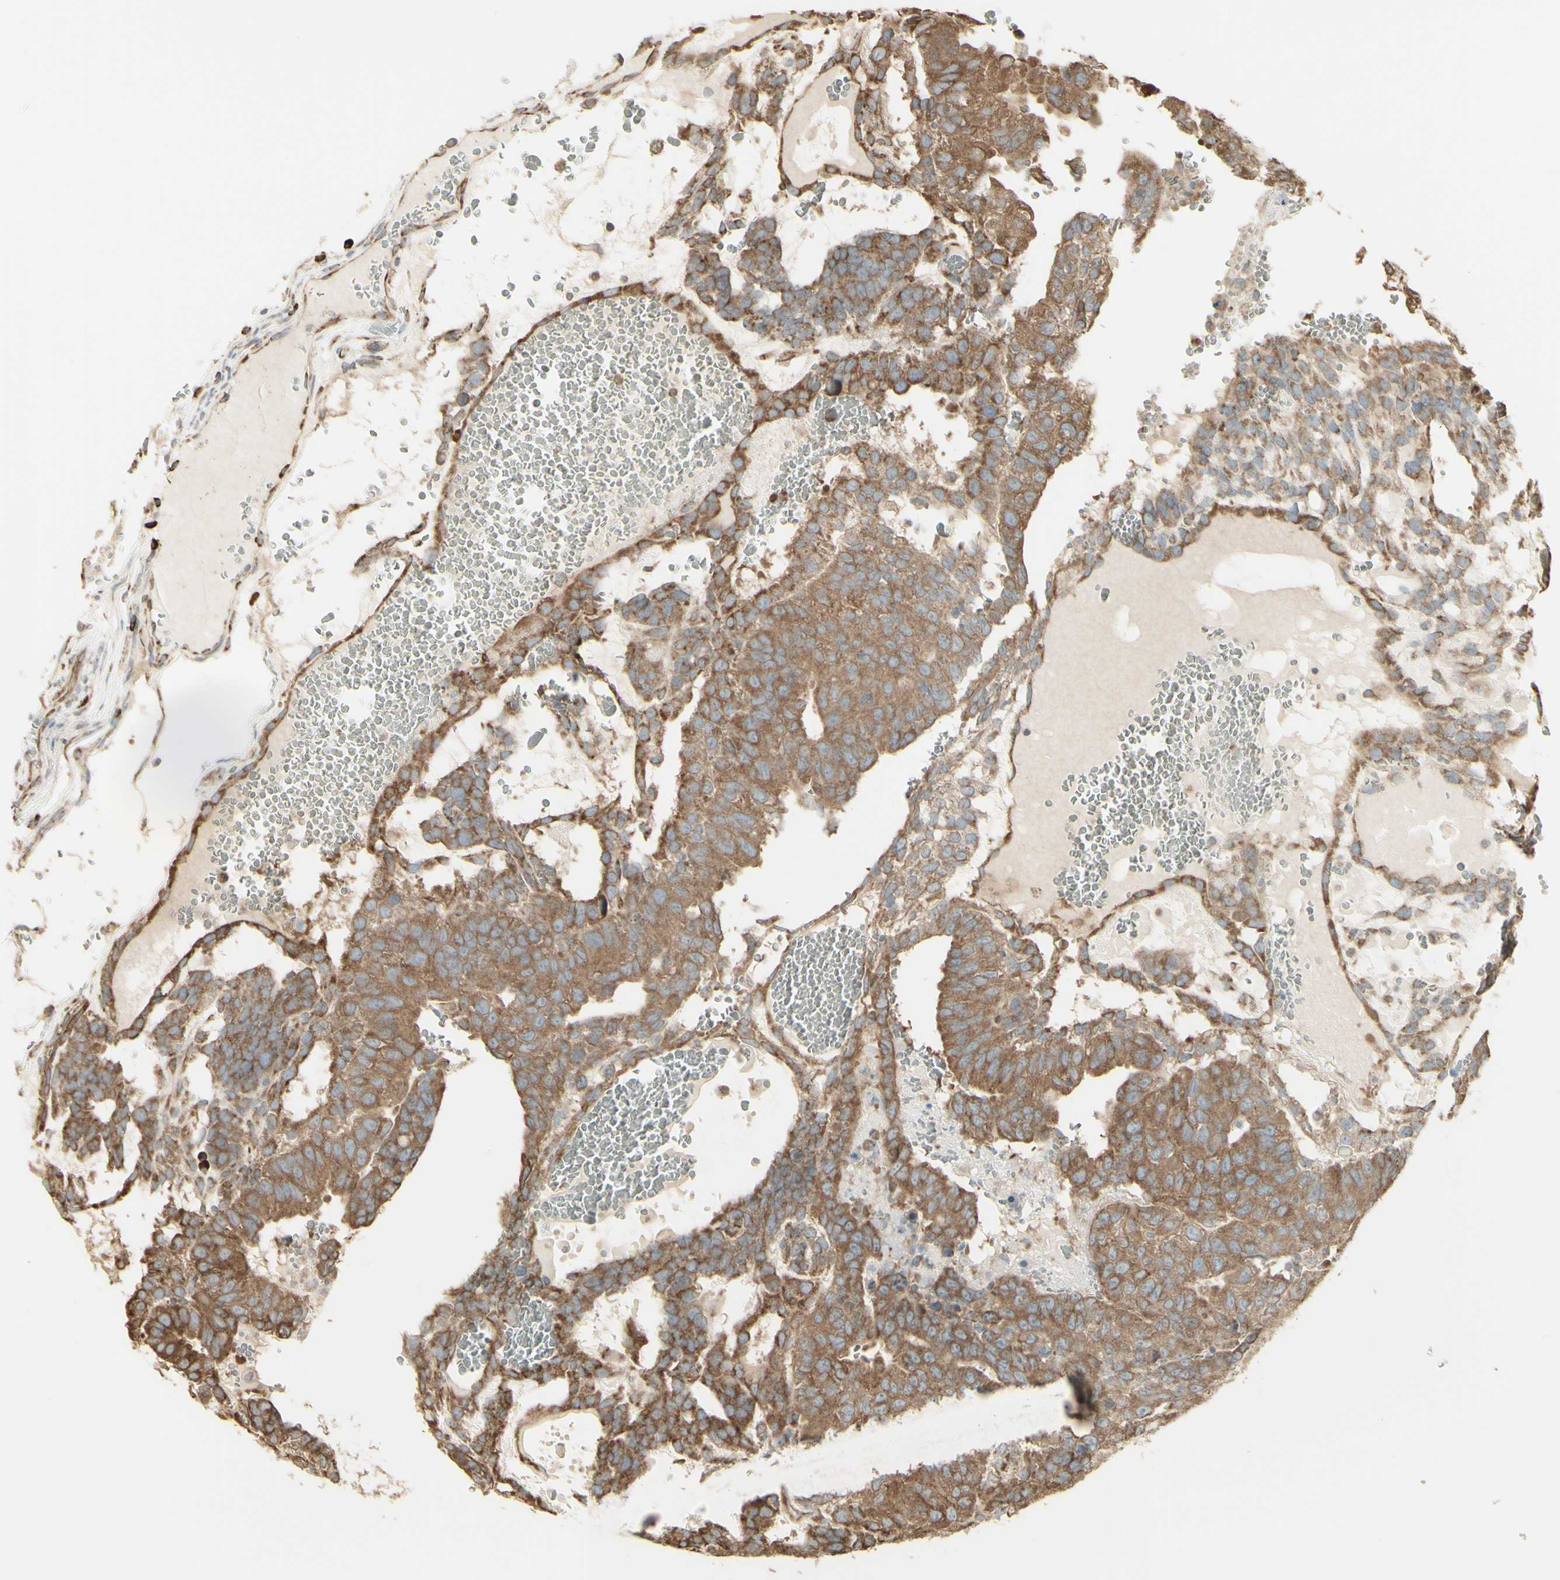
{"staining": {"intensity": "moderate", "quantity": ">75%", "location": "cytoplasmic/membranous"}, "tissue": "testis cancer", "cell_type": "Tumor cells", "image_type": "cancer", "snomed": [{"axis": "morphology", "description": "Seminoma, NOS"}, {"axis": "morphology", "description": "Carcinoma, Embryonal, NOS"}, {"axis": "topography", "description": "Testis"}], "caption": "Moderate cytoplasmic/membranous staining is present in approximately >75% of tumor cells in testis cancer.", "gene": "EEF1B2", "patient": {"sex": "male", "age": 52}}